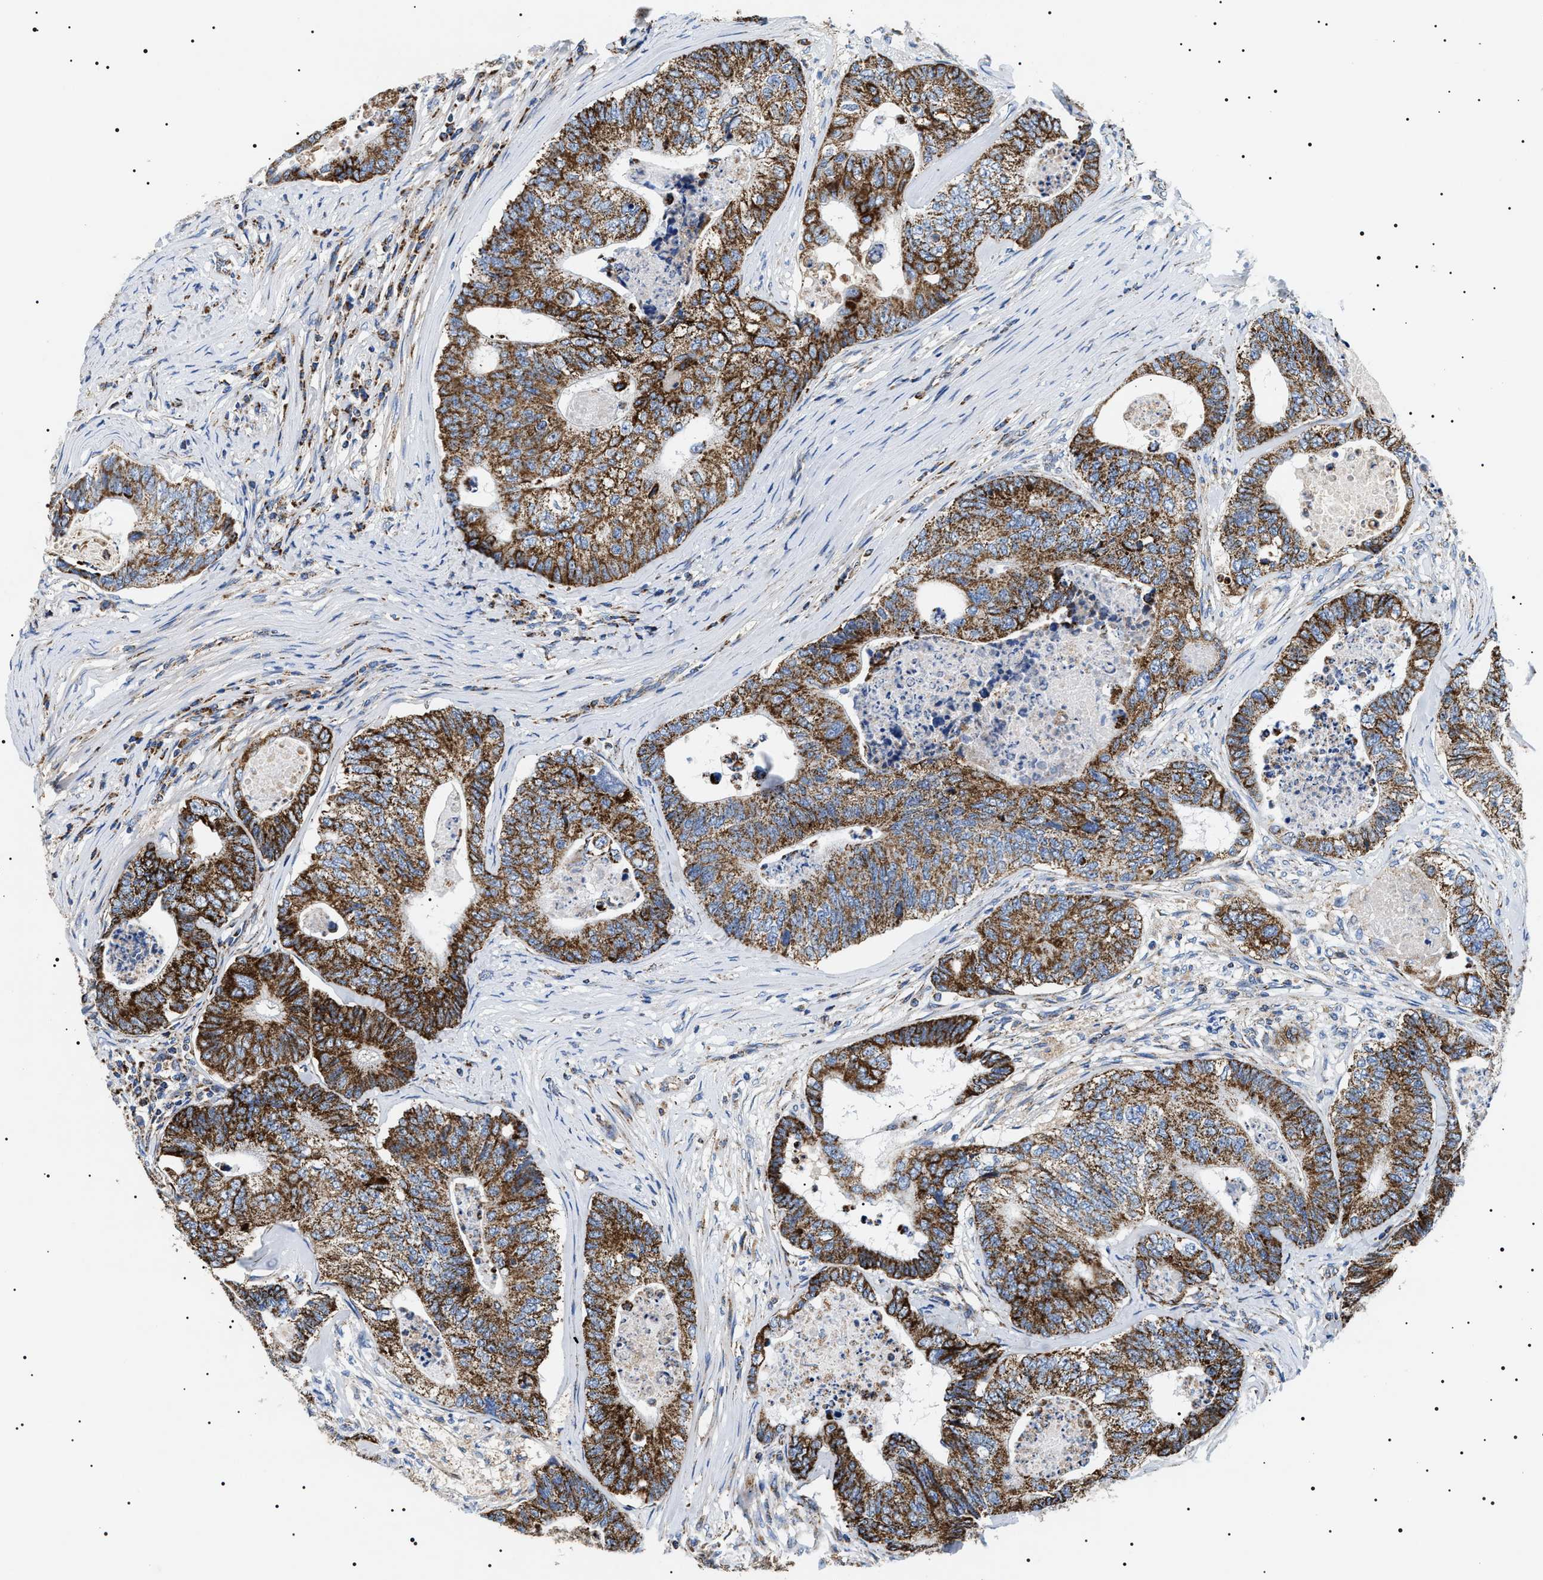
{"staining": {"intensity": "strong", "quantity": ">75%", "location": "cytoplasmic/membranous"}, "tissue": "colorectal cancer", "cell_type": "Tumor cells", "image_type": "cancer", "snomed": [{"axis": "morphology", "description": "Adenocarcinoma, NOS"}, {"axis": "topography", "description": "Colon"}], "caption": "Tumor cells show high levels of strong cytoplasmic/membranous staining in about >75% of cells in adenocarcinoma (colorectal).", "gene": "OXSM", "patient": {"sex": "female", "age": 67}}